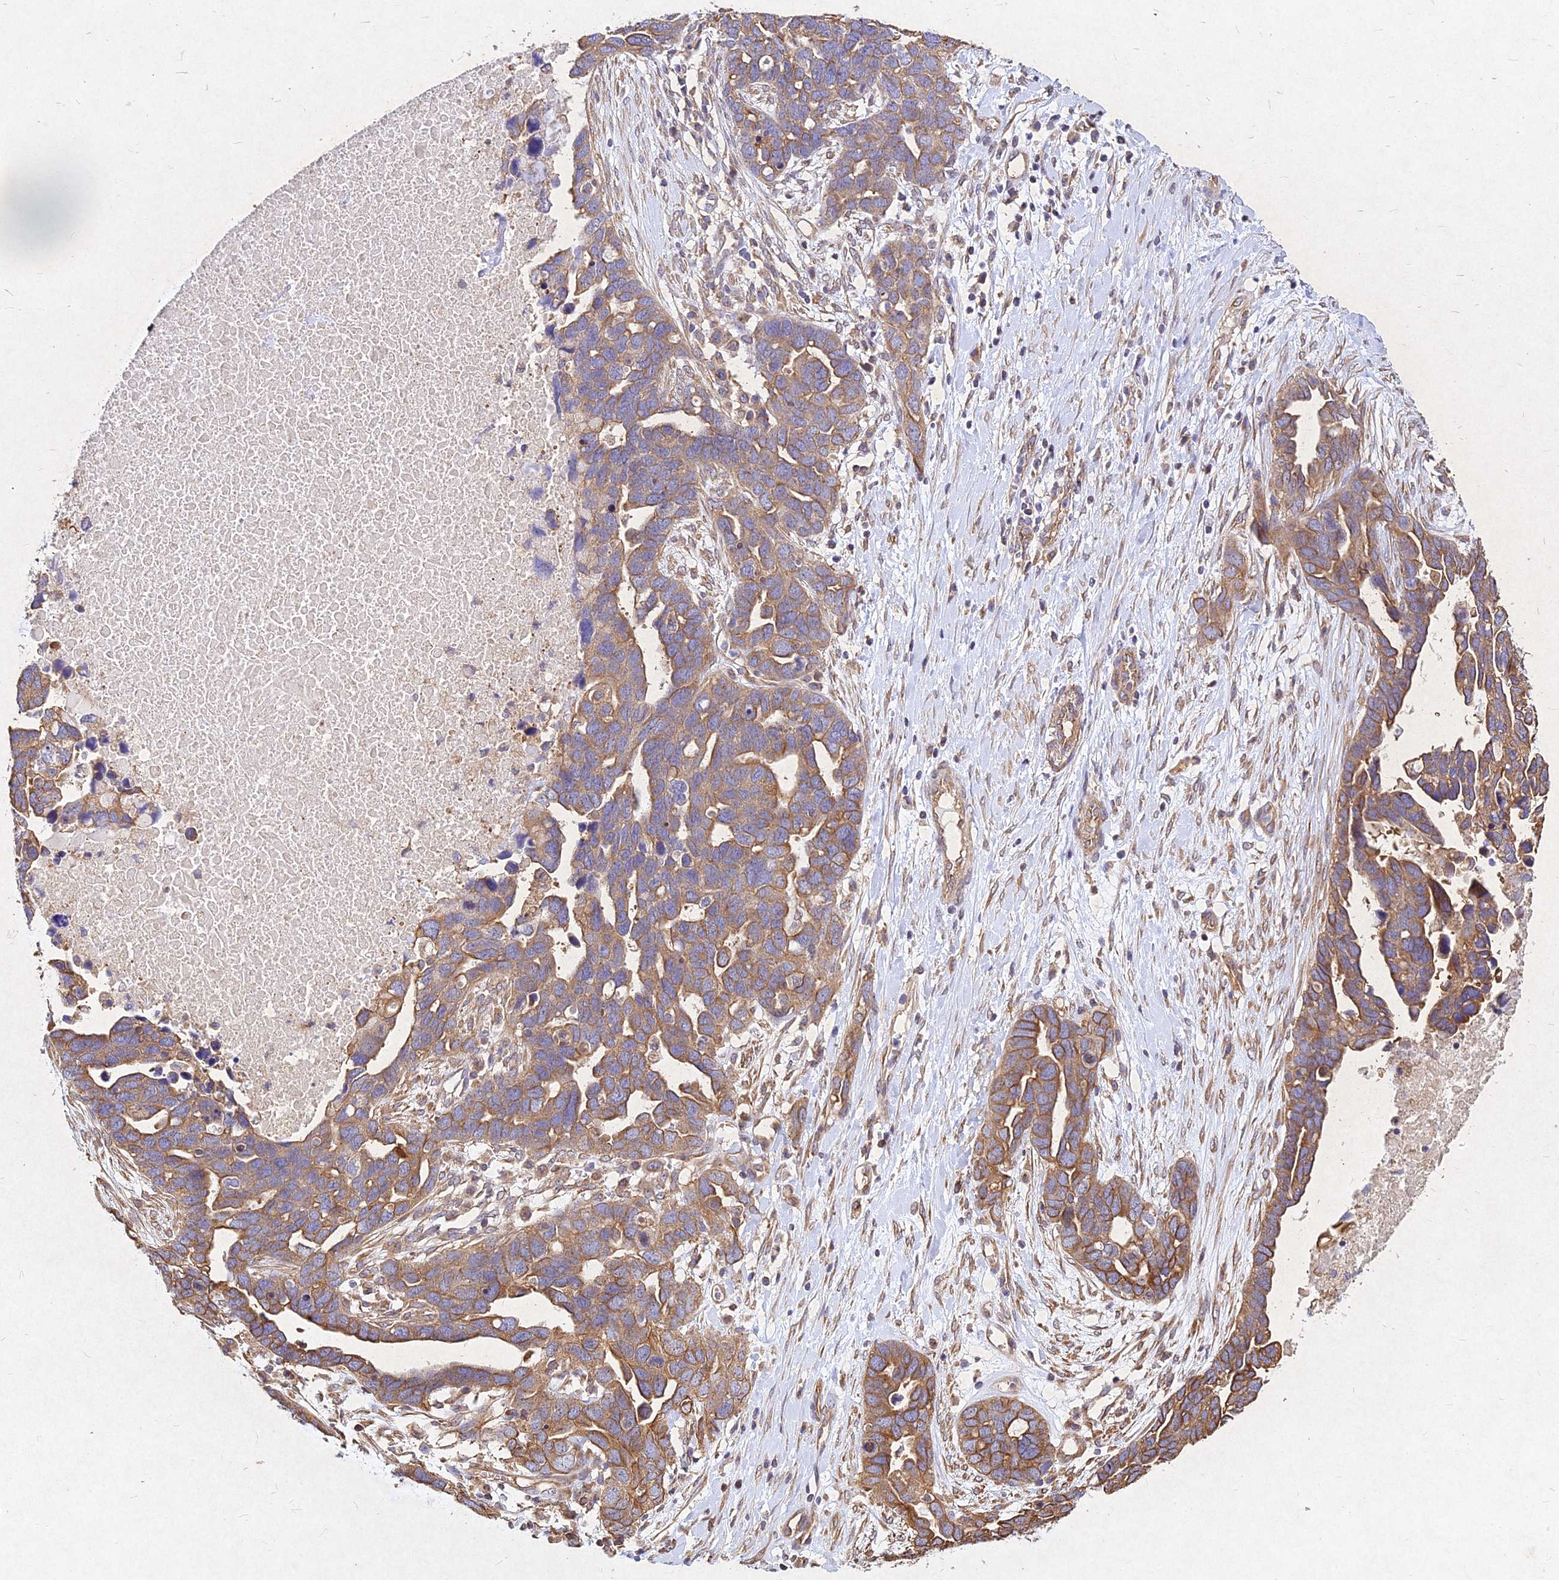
{"staining": {"intensity": "moderate", "quantity": ">75%", "location": "cytoplasmic/membranous"}, "tissue": "ovarian cancer", "cell_type": "Tumor cells", "image_type": "cancer", "snomed": [{"axis": "morphology", "description": "Cystadenocarcinoma, serous, NOS"}, {"axis": "topography", "description": "Ovary"}], "caption": "Ovarian serous cystadenocarcinoma stained with a protein marker displays moderate staining in tumor cells.", "gene": "SKA1", "patient": {"sex": "female", "age": 54}}